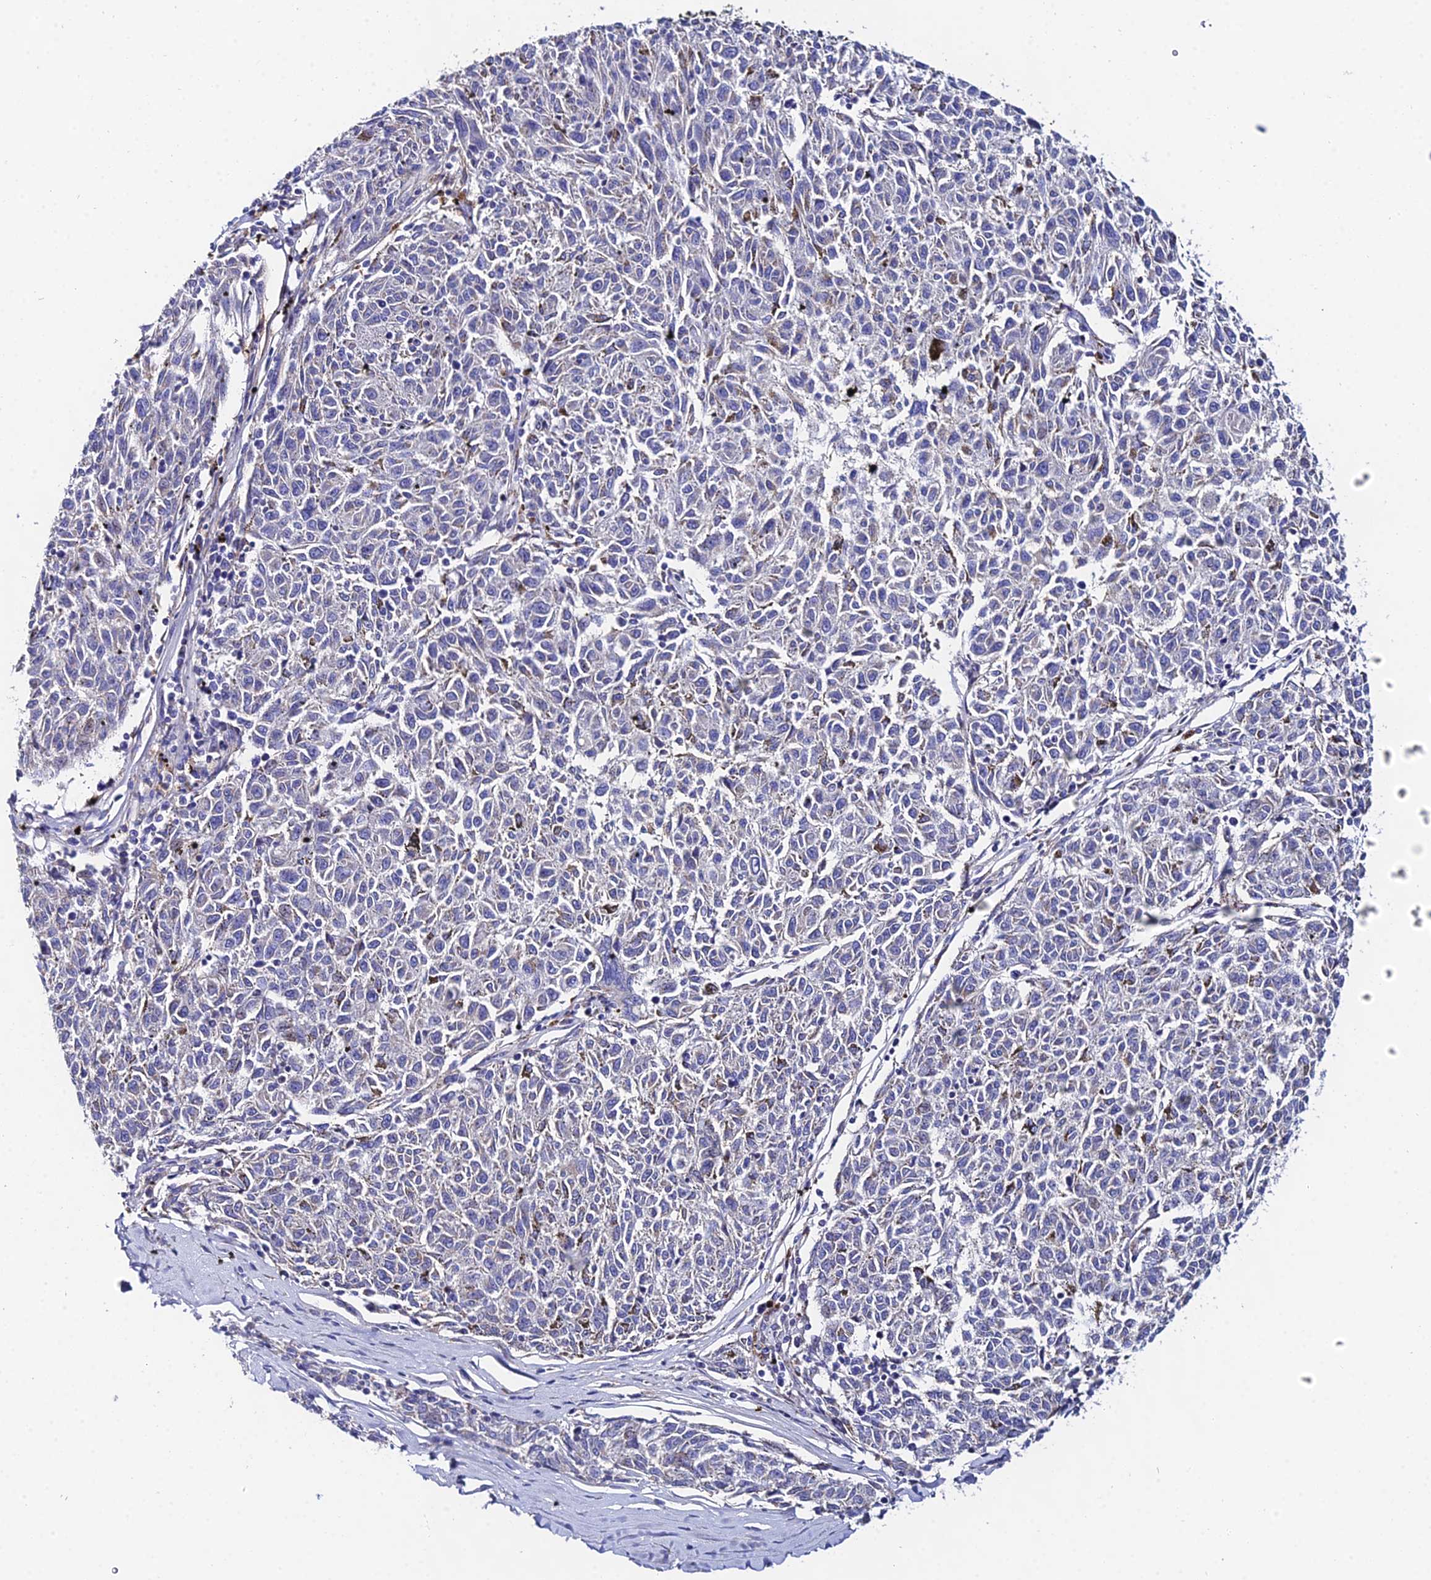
{"staining": {"intensity": "negative", "quantity": "none", "location": "none"}, "tissue": "melanoma", "cell_type": "Tumor cells", "image_type": "cancer", "snomed": [{"axis": "morphology", "description": "Malignant melanoma, NOS"}, {"axis": "topography", "description": "Skin"}], "caption": "Histopathology image shows no protein staining in tumor cells of melanoma tissue. (Stains: DAB immunohistochemistry (IHC) with hematoxylin counter stain, Microscopy: brightfield microscopy at high magnification).", "gene": "PPP2R2C", "patient": {"sex": "female", "age": 72}}